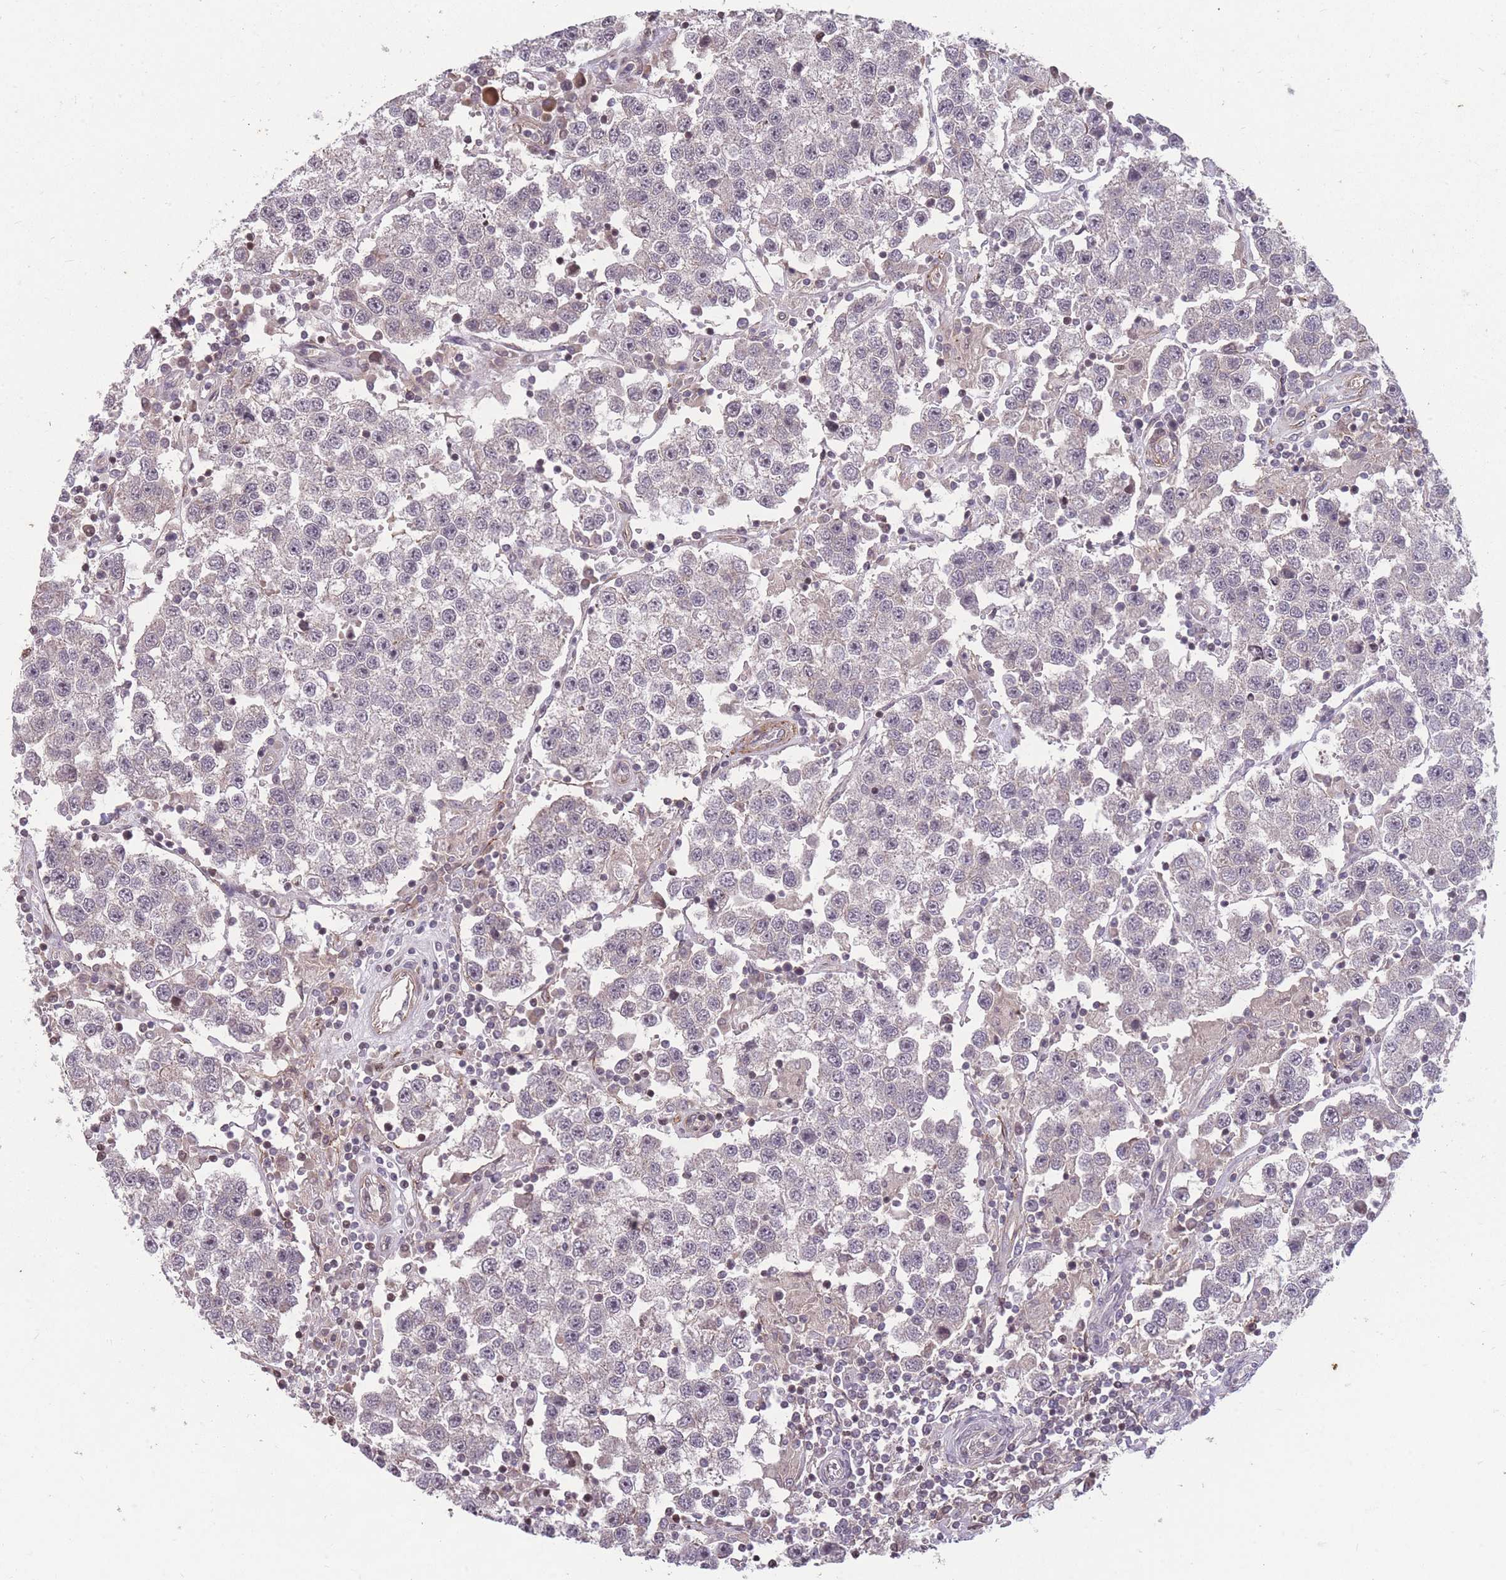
{"staining": {"intensity": "negative", "quantity": "none", "location": "none"}, "tissue": "testis cancer", "cell_type": "Tumor cells", "image_type": "cancer", "snomed": [{"axis": "morphology", "description": "Seminoma, NOS"}, {"axis": "topography", "description": "Testis"}], "caption": "This is a histopathology image of immunohistochemistry (IHC) staining of seminoma (testis), which shows no expression in tumor cells.", "gene": "GGT5", "patient": {"sex": "male", "age": 37}}